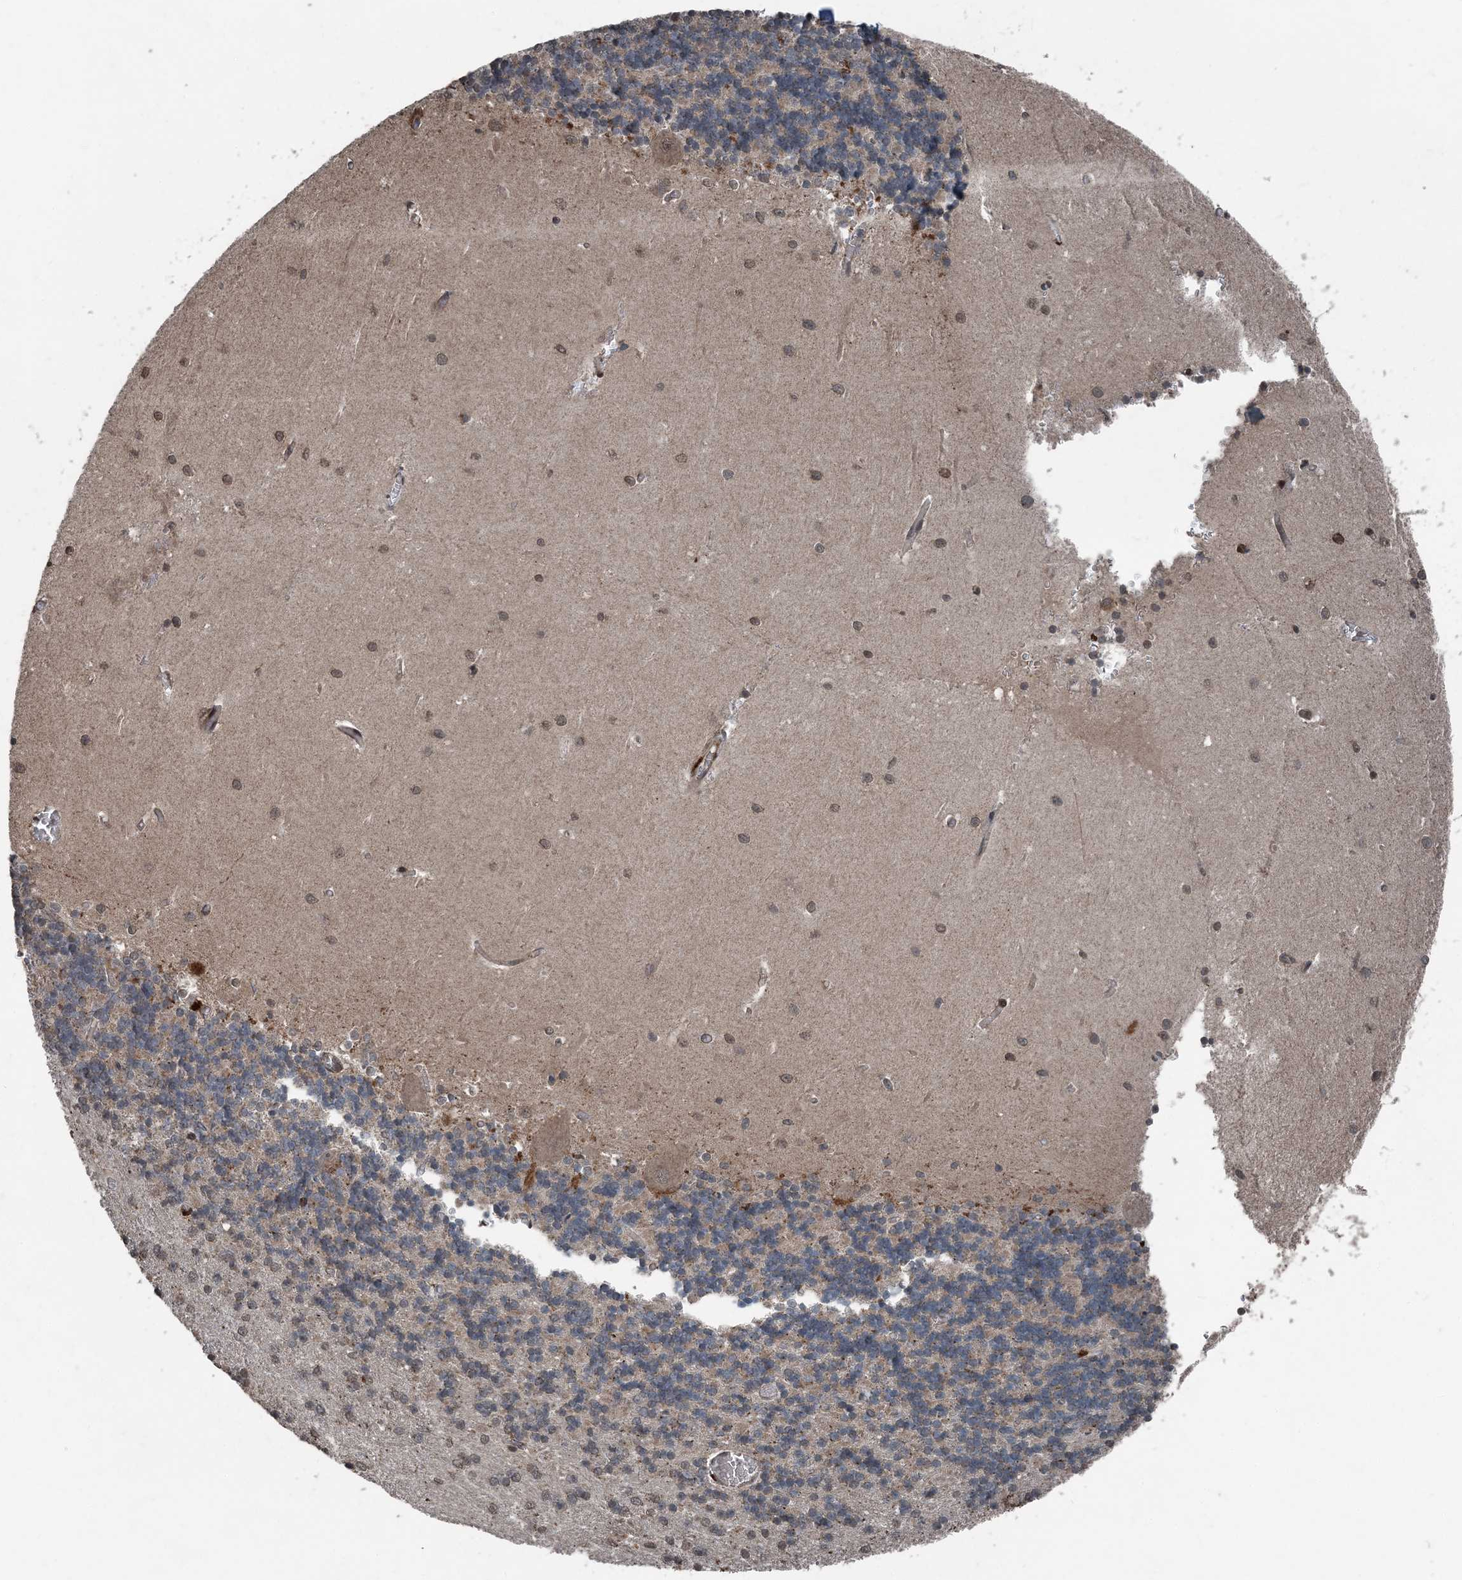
{"staining": {"intensity": "negative", "quantity": "none", "location": "none"}, "tissue": "cerebellum", "cell_type": "Cells in granular layer", "image_type": "normal", "snomed": [{"axis": "morphology", "description": "Normal tissue, NOS"}, {"axis": "topography", "description": "Cerebellum"}], "caption": "High power microscopy image of an immunohistochemistry (IHC) micrograph of normal cerebellum, revealing no significant staining in cells in granular layer. (Brightfield microscopy of DAB immunohistochemistry at high magnification).", "gene": "CFL1", "patient": {"sex": "male", "age": 37}}